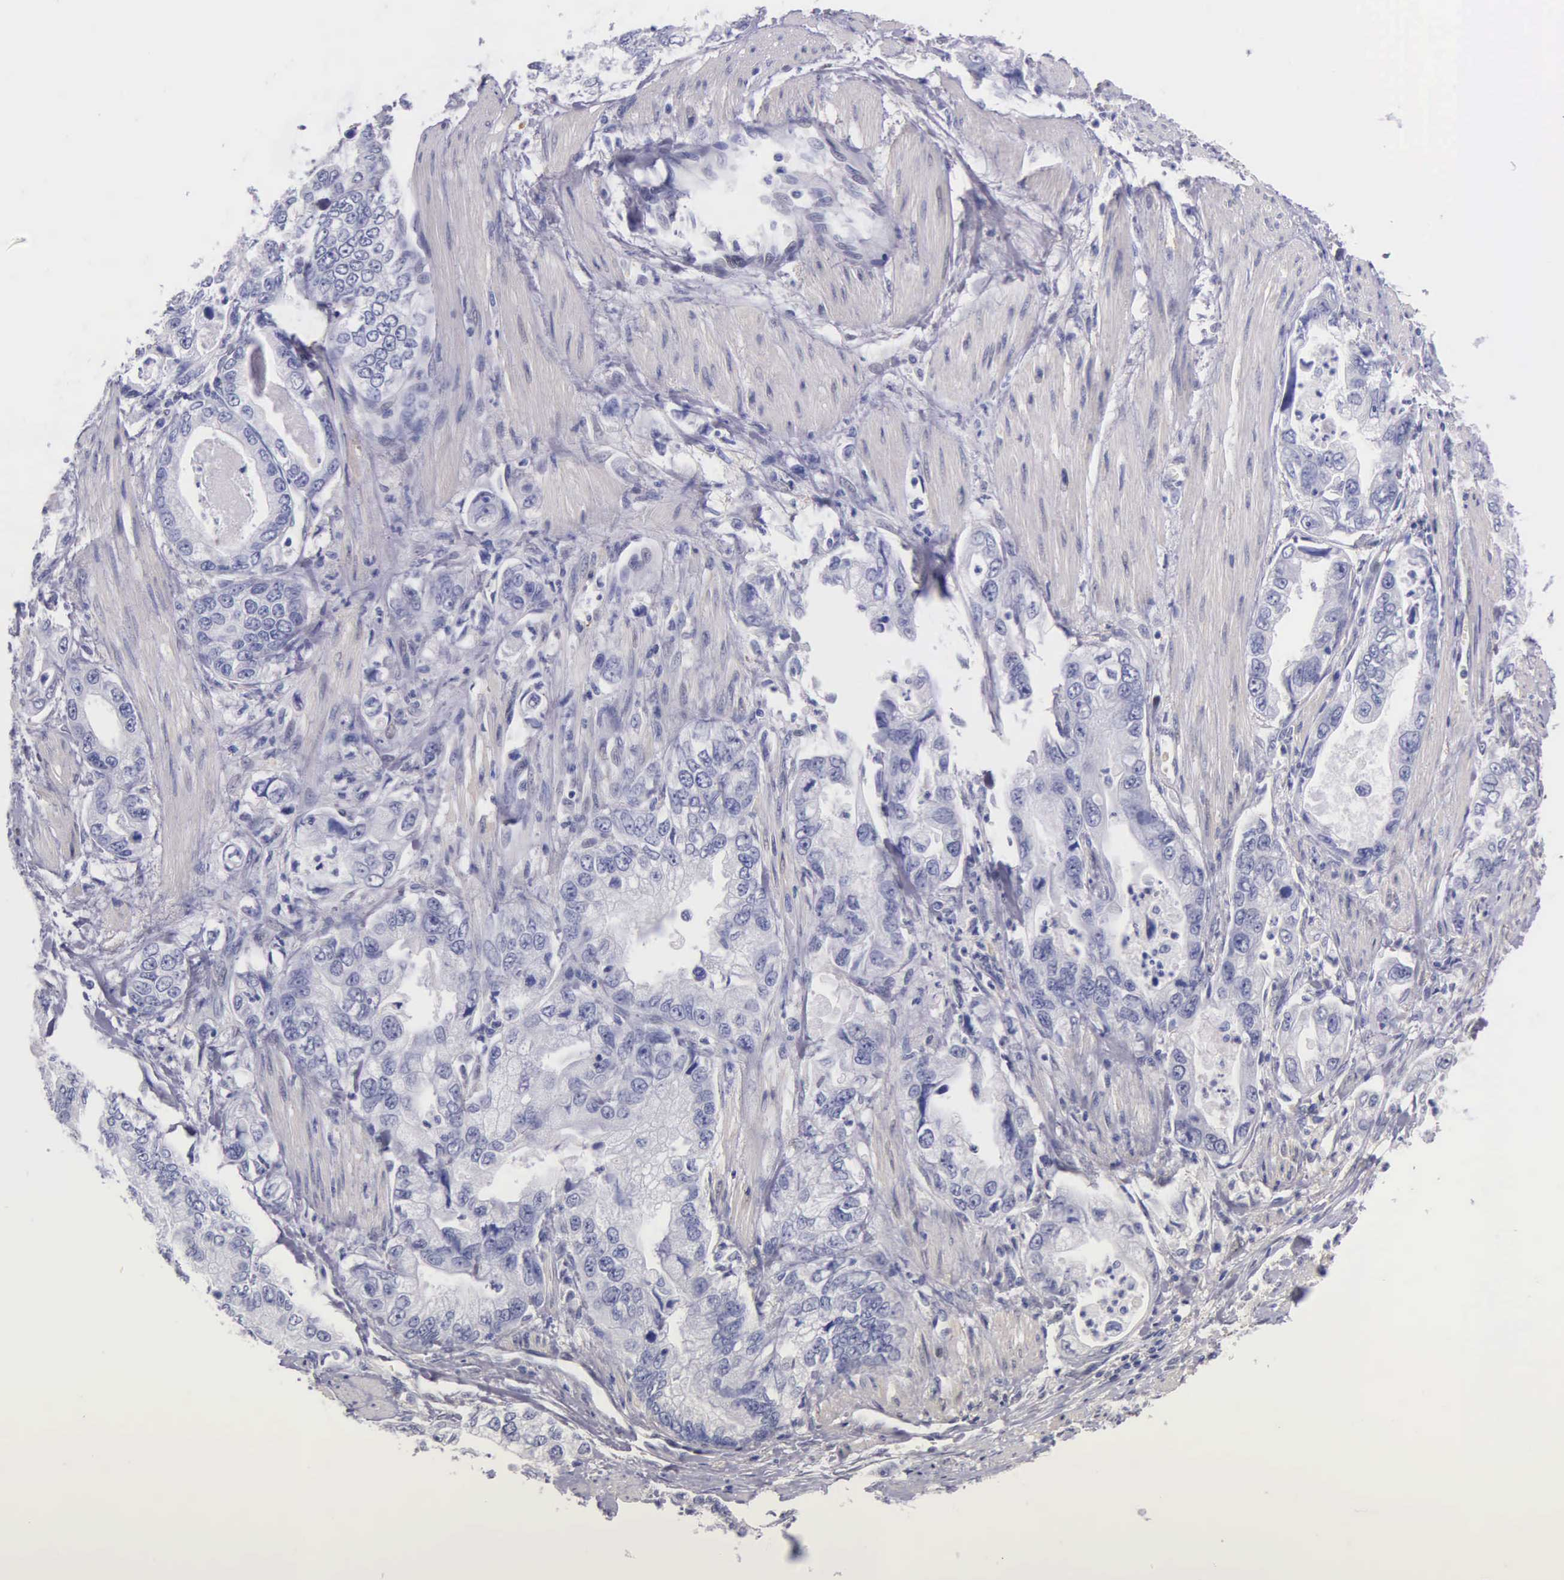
{"staining": {"intensity": "negative", "quantity": "none", "location": "none"}, "tissue": "stomach cancer", "cell_type": "Tumor cells", "image_type": "cancer", "snomed": [{"axis": "morphology", "description": "Adenocarcinoma, NOS"}, {"axis": "topography", "description": "Pancreas"}, {"axis": "topography", "description": "Stomach, upper"}], "caption": "Image shows no significant protein positivity in tumor cells of stomach cancer.", "gene": "GSTT2", "patient": {"sex": "male", "age": 77}}